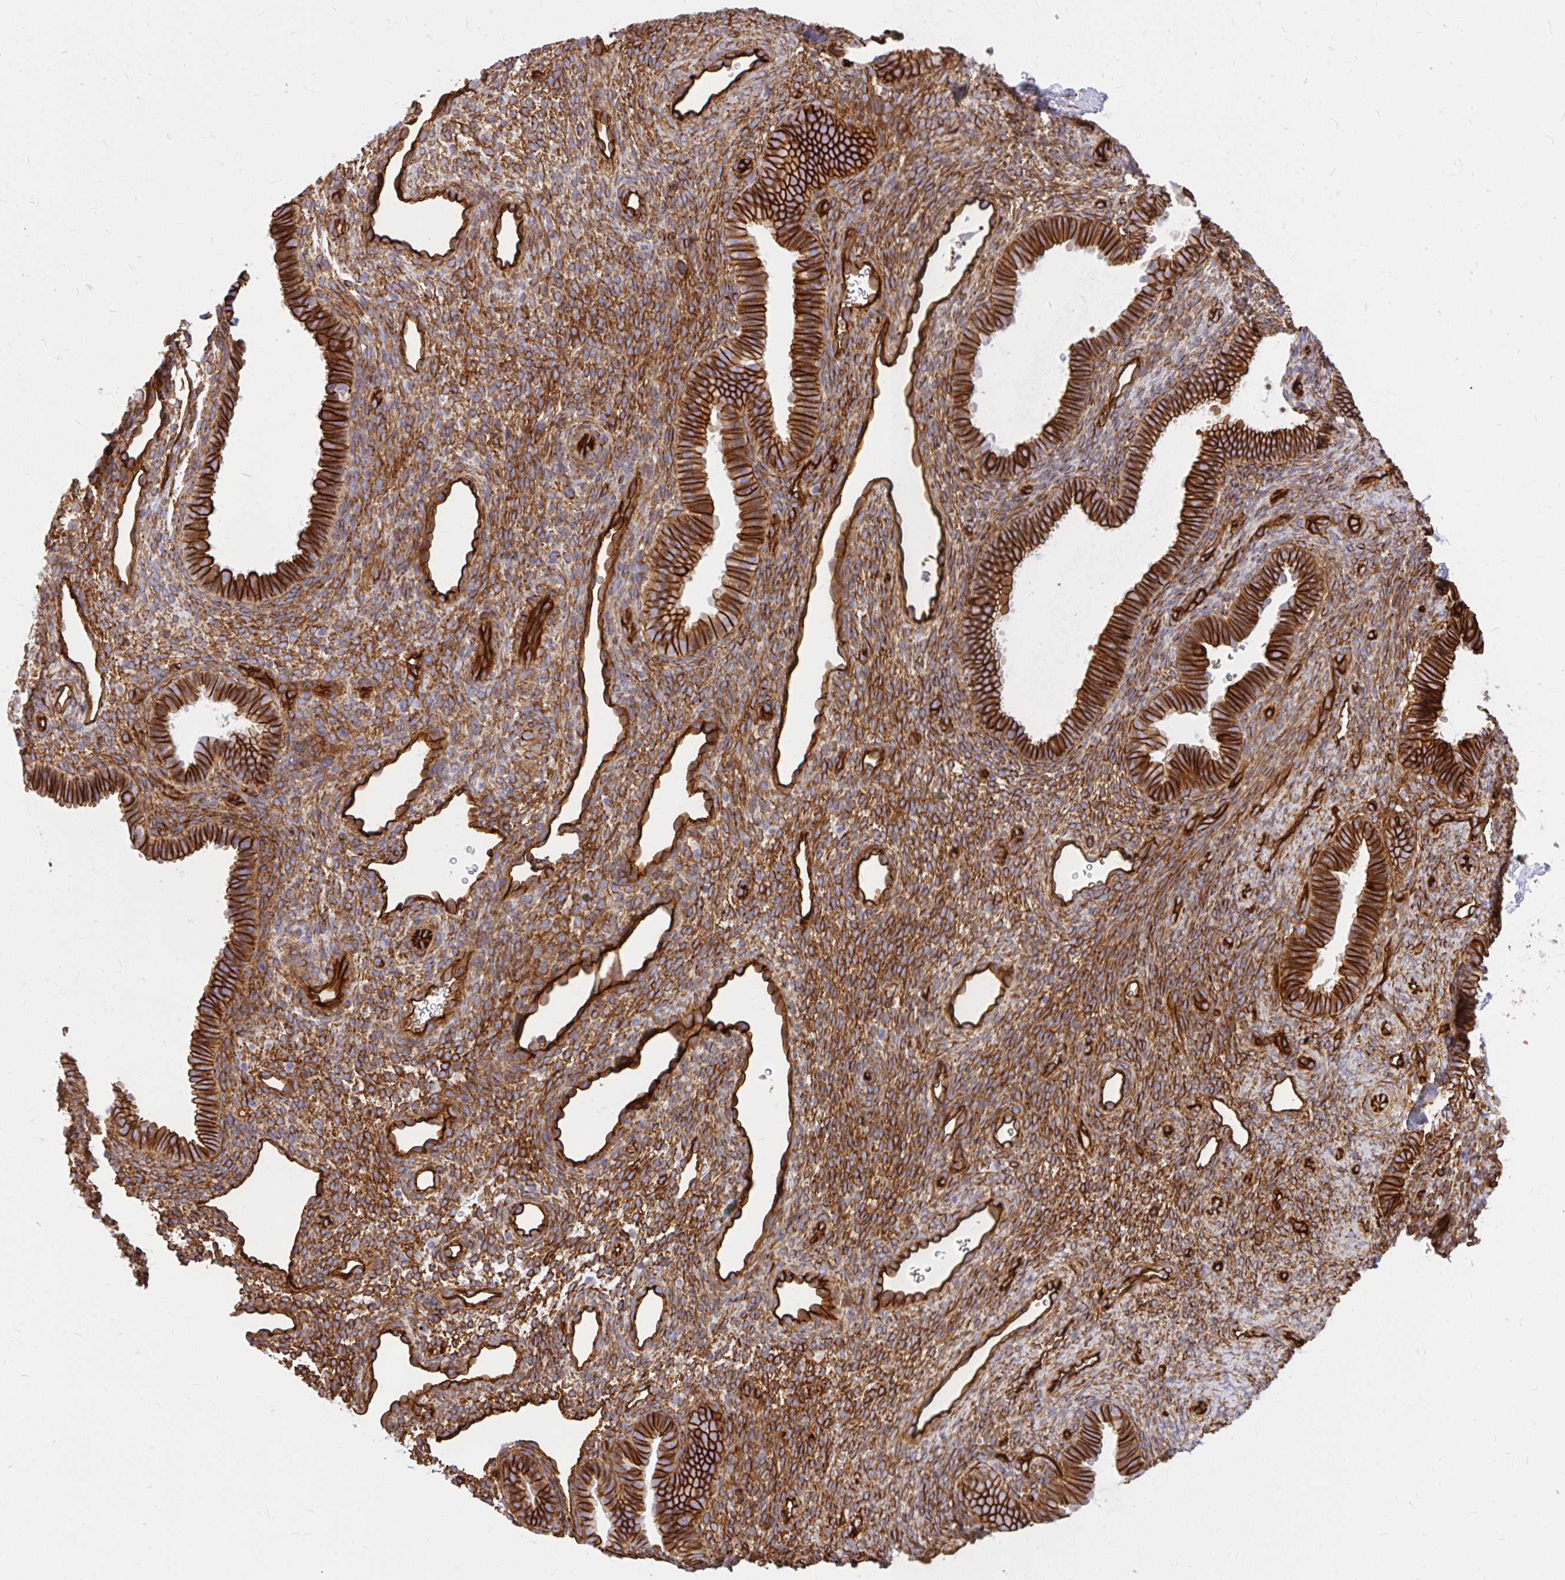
{"staining": {"intensity": "strong", "quantity": ">75%", "location": "cytoplasmic/membranous"}, "tissue": "endometrium", "cell_type": "Cells in endometrial stroma", "image_type": "normal", "snomed": [{"axis": "morphology", "description": "Normal tissue, NOS"}, {"axis": "topography", "description": "Endometrium"}], "caption": "An IHC micrograph of unremarkable tissue is shown. Protein staining in brown labels strong cytoplasmic/membranous positivity in endometrium within cells in endometrial stroma.", "gene": "MAP1LC3B2", "patient": {"sex": "female", "age": 34}}